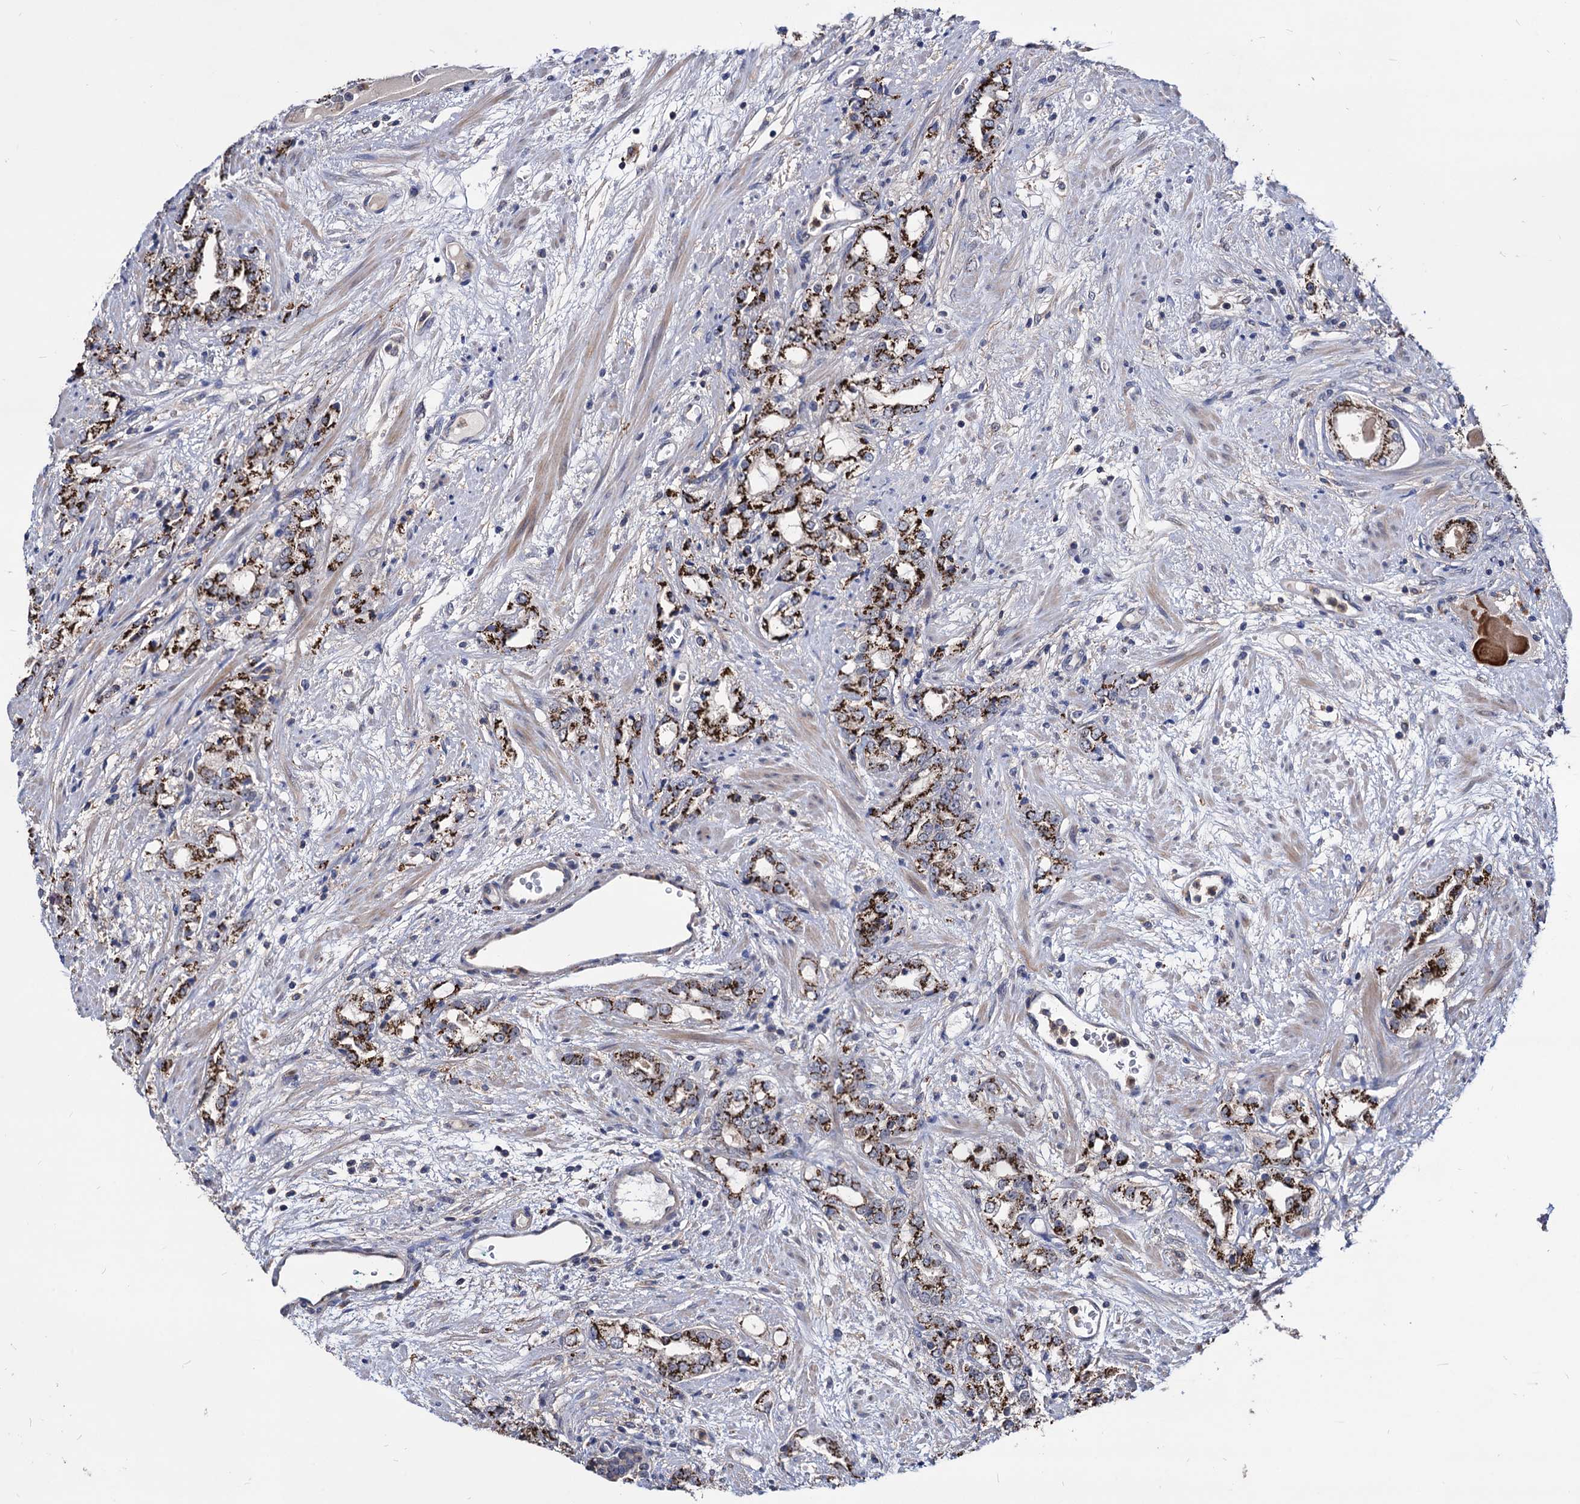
{"staining": {"intensity": "strong", "quantity": ">75%", "location": "cytoplasmic/membranous"}, "tissue": "prostate cancer", "cell_type": "Tumor cells", "image_type": "cancer", "snomed": [{"axis": "morphology", "description": "Adenocarcinoma, High grade"}, {"axis": "topography", "description": "Prostate"}], "caption": "Immunohistochemistry (IHC) (DAB (3,3'-diaminobenzidine)) staining of prostate high-grade adenocarcinoma reveals strong cytoplasmic/membranous protein staining in about >75% of tumor cells. The protein of interest is shown in brown color, while the nuclei are stained blue.", "gene": "ESD", "patient": {"sex": "male", "age": 64}}